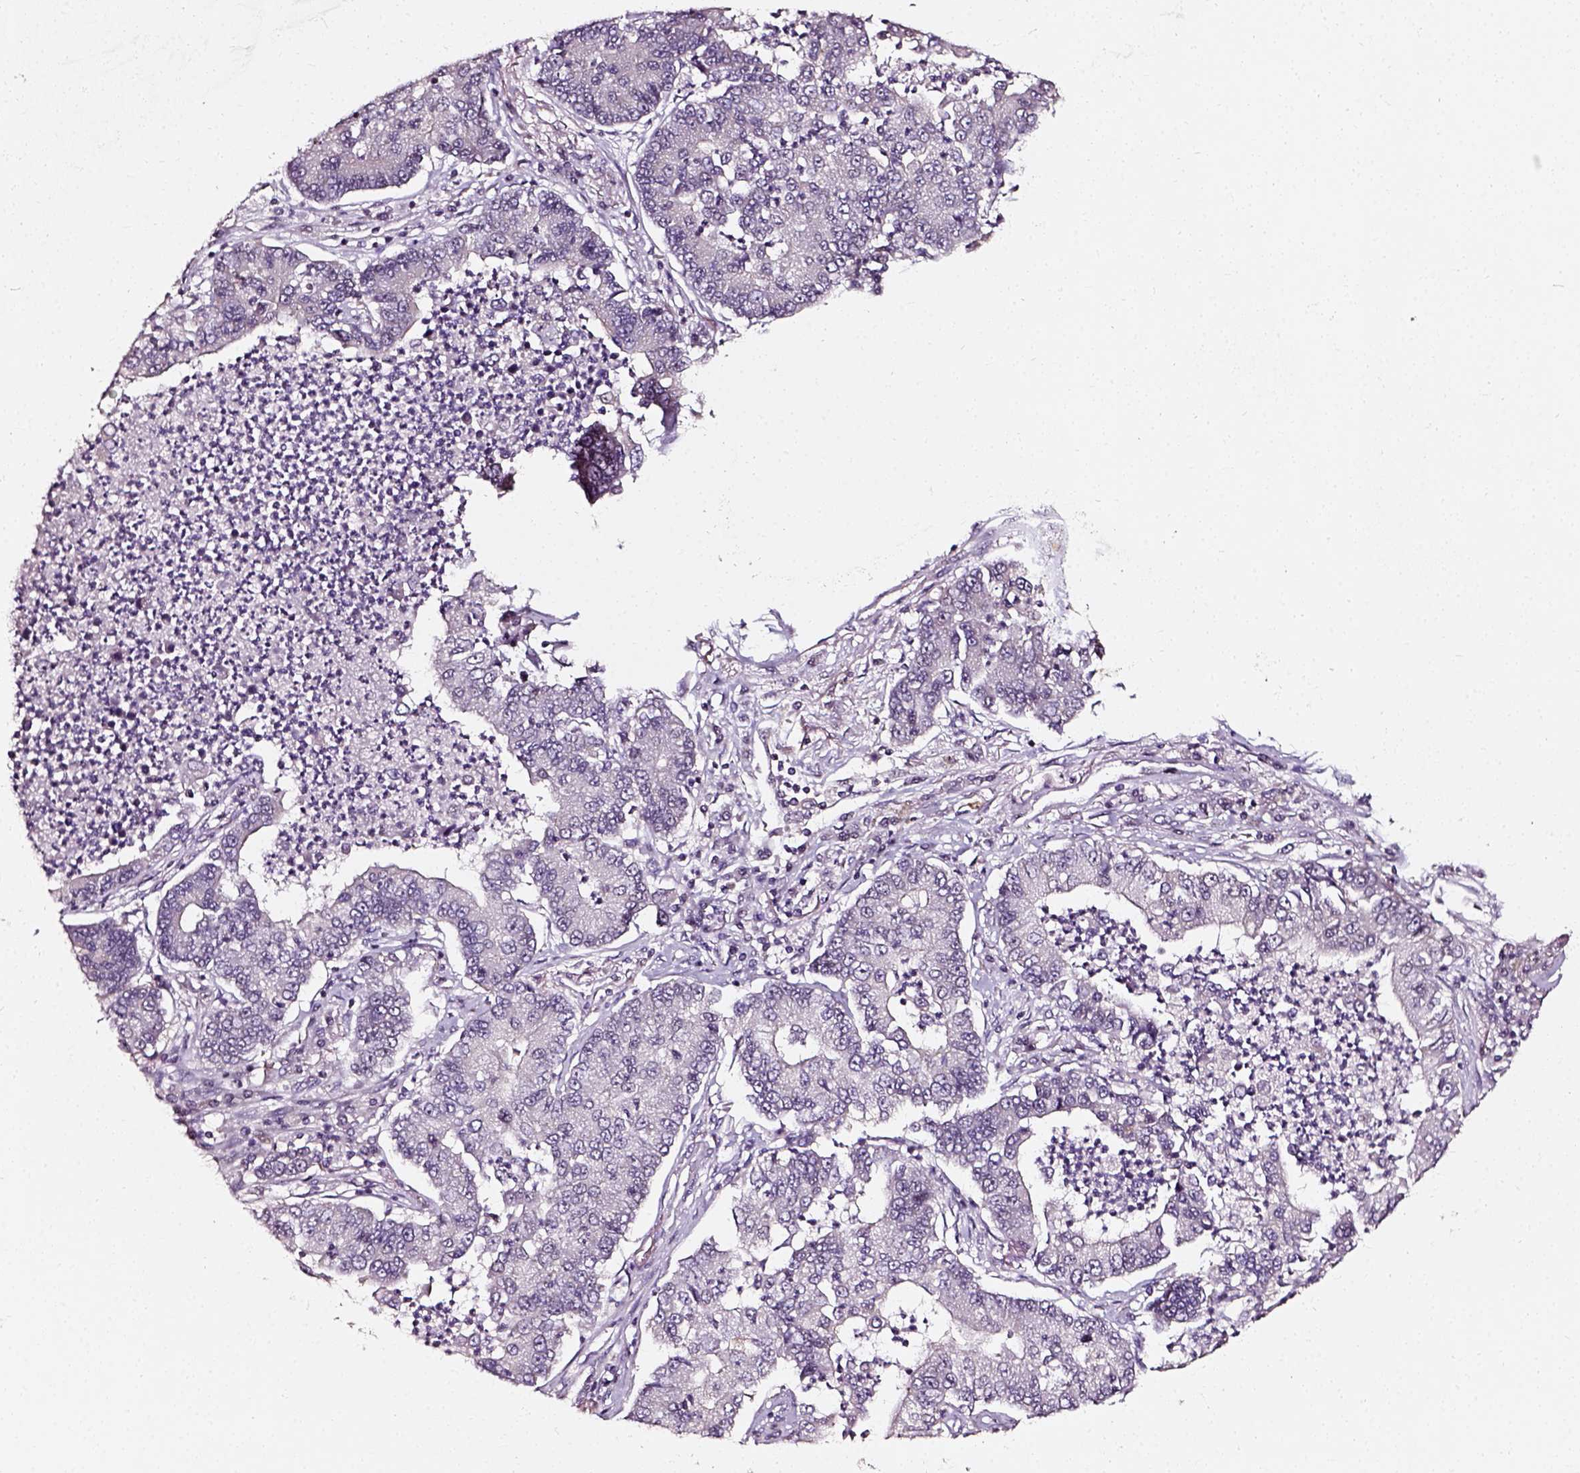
{"staining": {"intensity": "negative", "quantity": "none", "location": "none"}, "tissue": "lung cancer", "cell_type": "Tumor cells", "image_type": "cancer", "snomed": [{"axis": "morphology", "description": "Adenocarcinoma, NOS"}, {"axis": "topography", "description": "Lung"}], "caption": "This is an IHC histopathology image of human lung adenocarcinoma. There is no positivity in tumor cells.", "gene": "NACC1", "patient": {"sex": "female", "age": 57}}